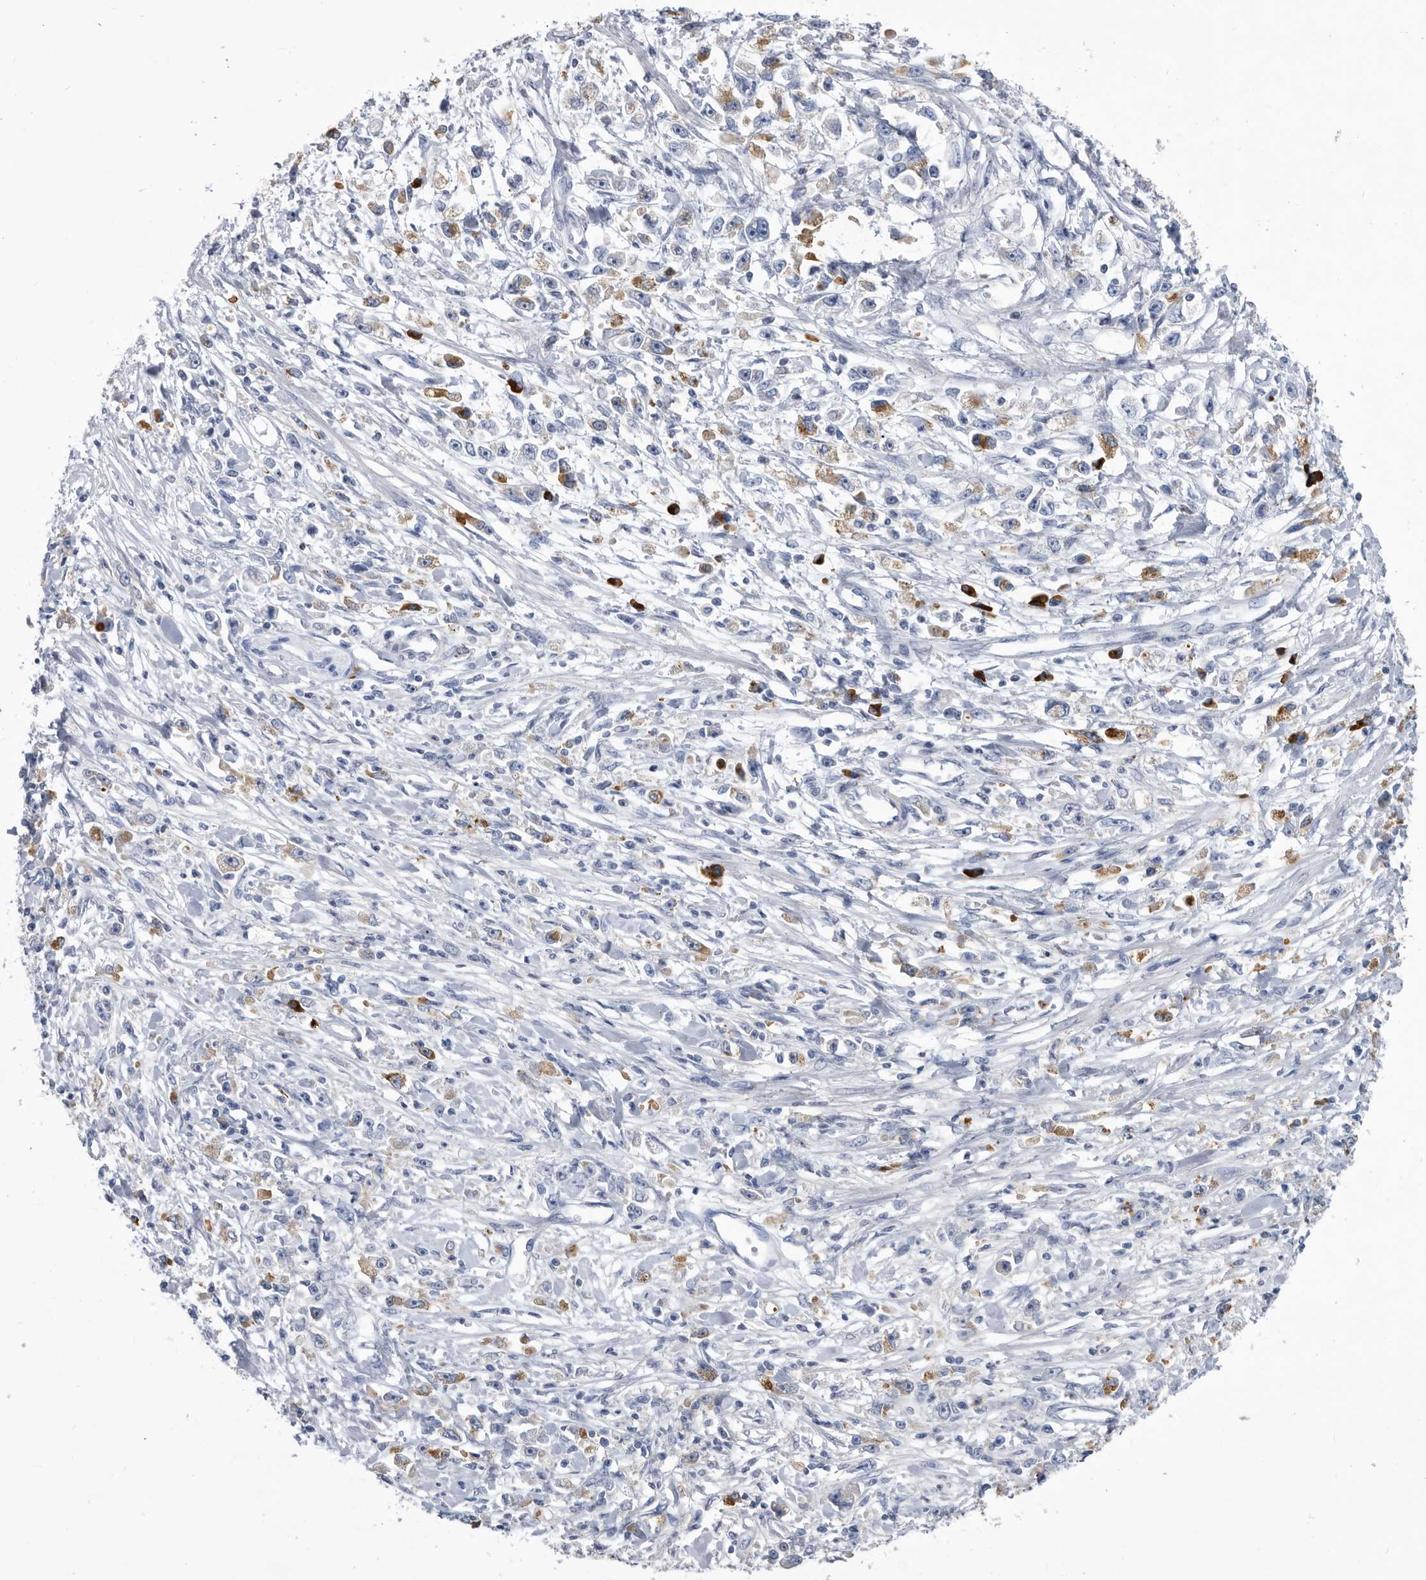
{"staining": {"intensity": "weak", "quantity": "<25%", "location": "cytoplasmic/membranous"}, "tissue": "stomach cancer", "cell_type": "Tumor cells", "image_type": "cancer", "snomed": [{"axis": "morphology", "description": "Adenocarcinoma, NOS"}, {"axis": "topography", "description": "Stomach"}], "caption": "This is a histopathology image of immunohistochemistry (IHC) staining of stomach cancer, which shows no positivity in tumor cells.", "gene": "BTBD6", "patient": {"sex": "female", "age": 59}}